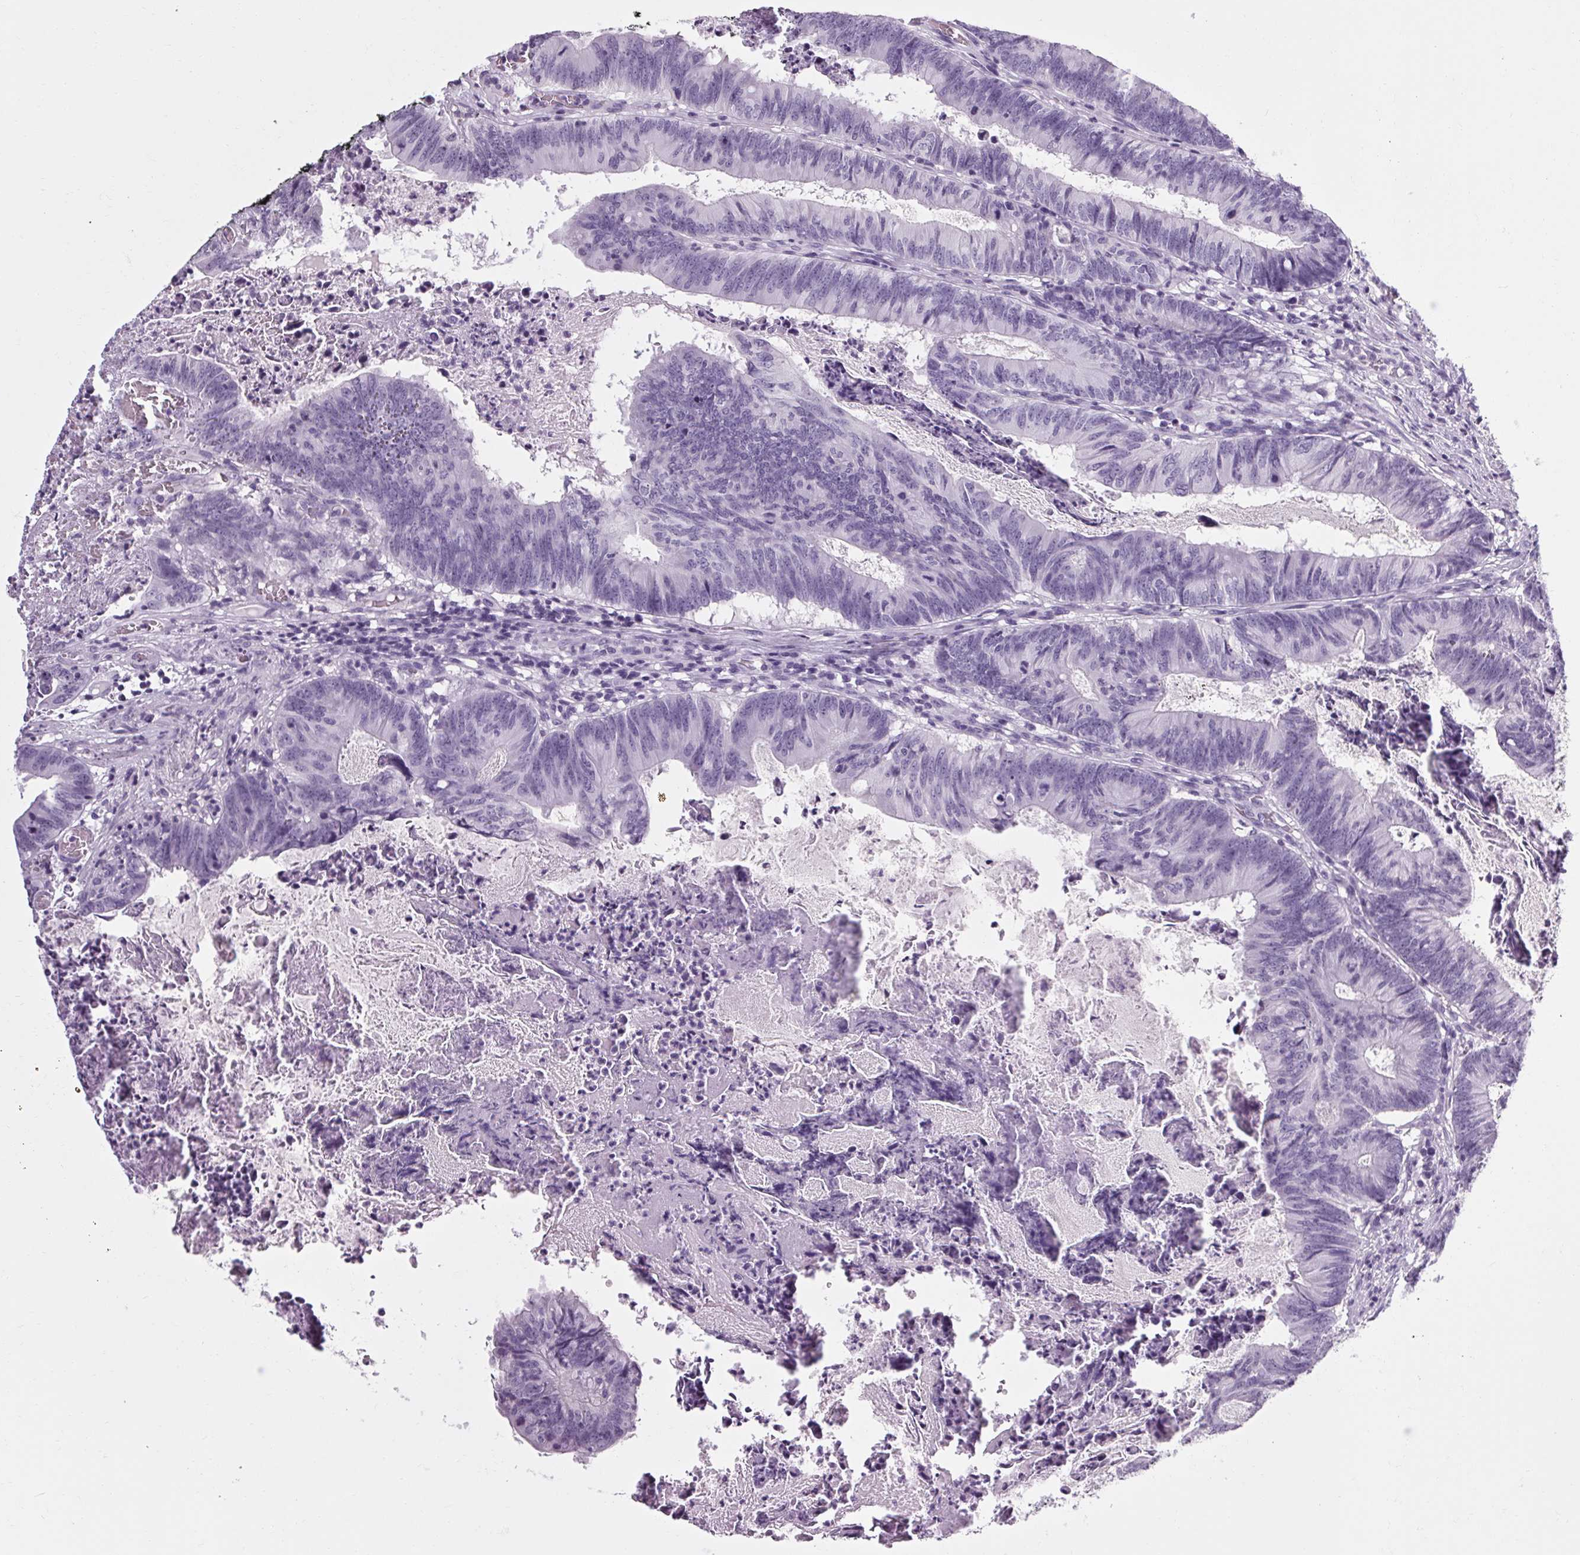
{"staining": {"intensity": "negative", "quantity": "none", "location": "none"}, "tissue": "colorectal cancer", "cell_type": "Tumor cells", "image_type": "cancer", "snomed": [{"axis": "morphology", "description": "Adenocarcinoma, NOS"}, {"axis": "topography", "description": "Colon"}], "caption": "High magnification brightfield microscopy of adenocarcinoma (colorectal) stained with DAB (3,3'-diaminobenzidine) (brown) and counterstained with hematoxylin (blue): tumor cells show no significant expression.", "gene": "POMC", "patient": {"sex": "female", "age": 70}}